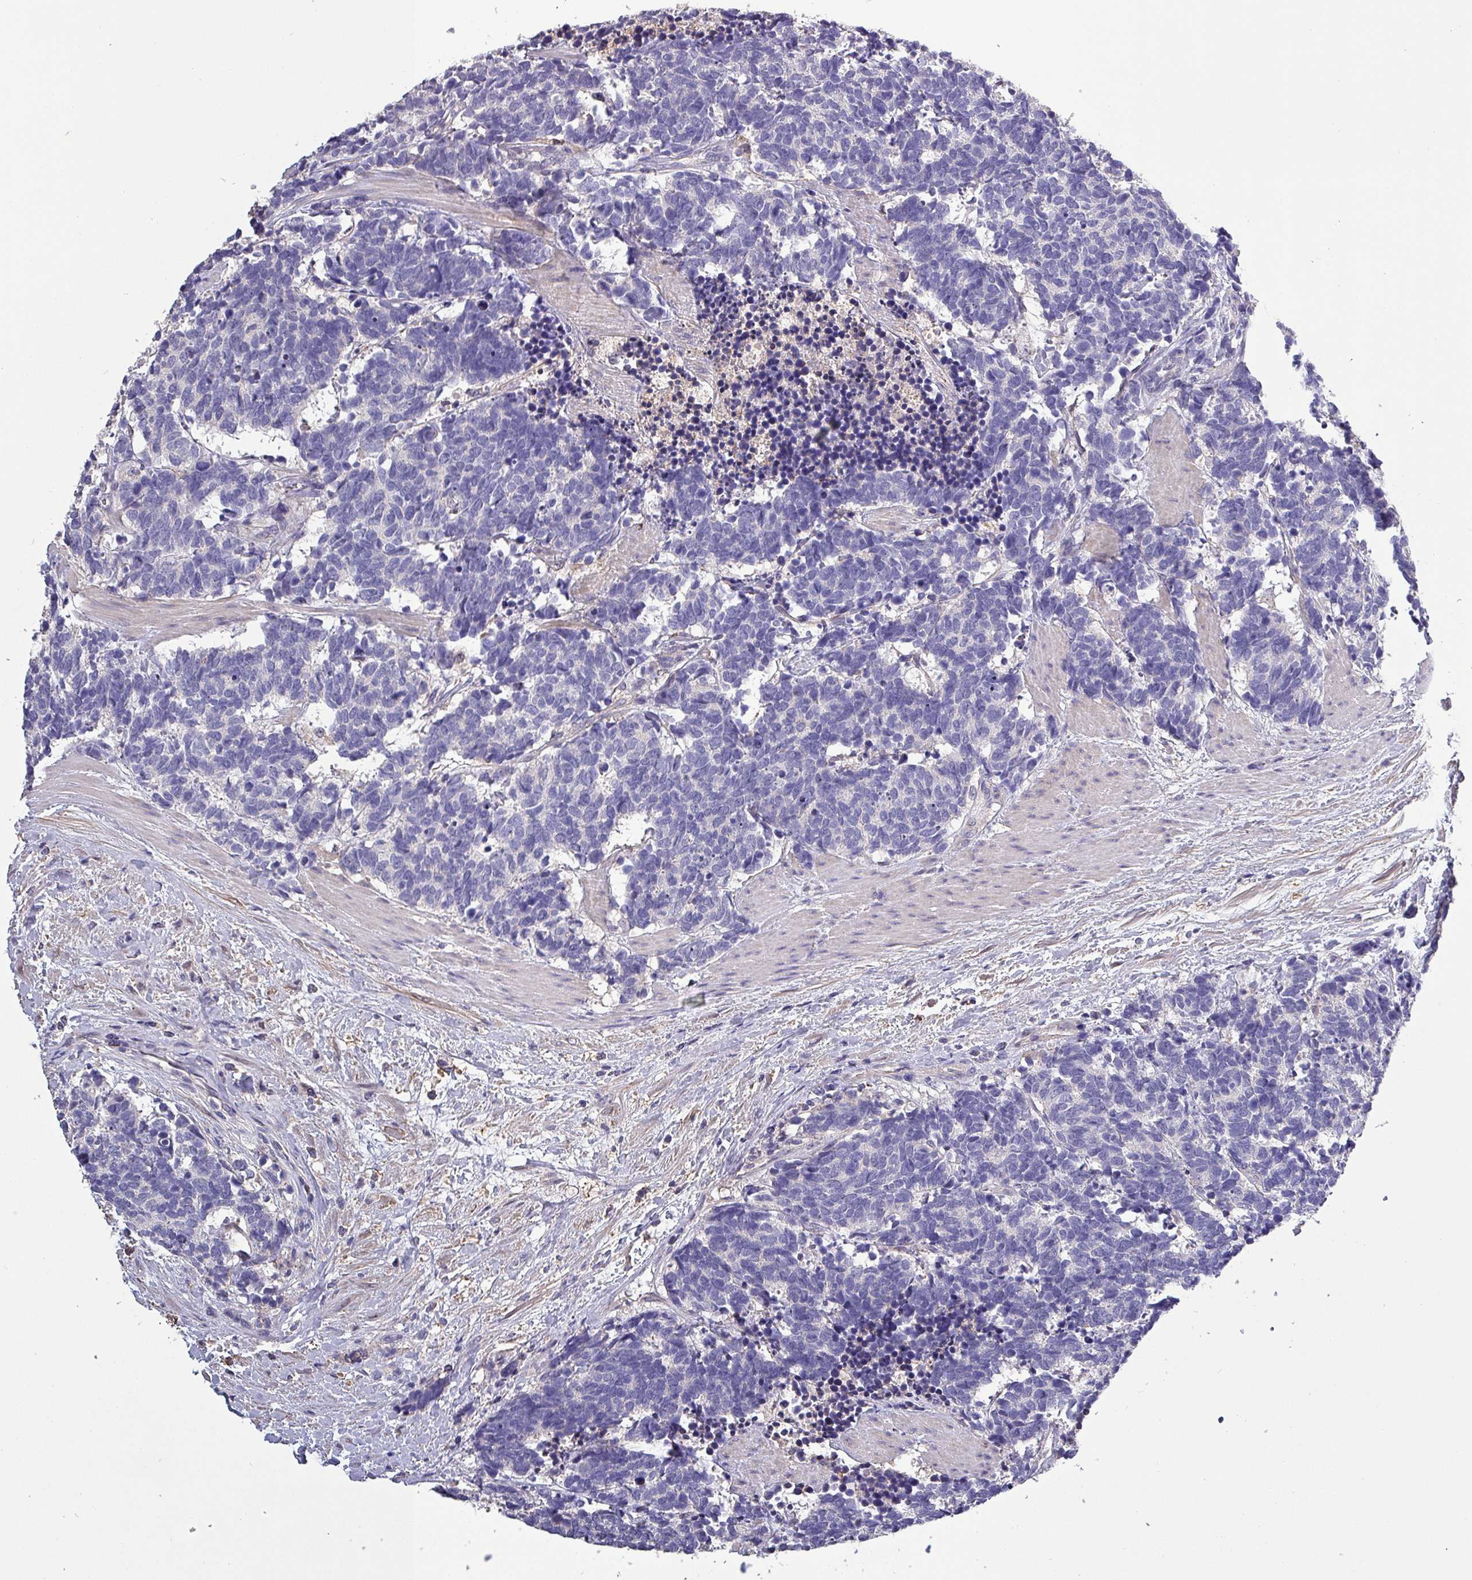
{"staining": {"intensity": "negative", "quantity": "none", "location": "none"}, "tissue": "carcinoid", "cell_type": "Tumor cells", "image_type": "cancer", "snomed": [{"axis": "morphology", "description": "Carcinoma, NOS"}, {"axis": "morphology", "description": "Carcinoid, malignant, NOS"}, {"axis": "topography", "description": "Prostate"}], "caption": "There is no significant expression in tumor cells of carcinoid.", "gene": "HTRA4", "patient": {"sex": "male", "age": 57}}